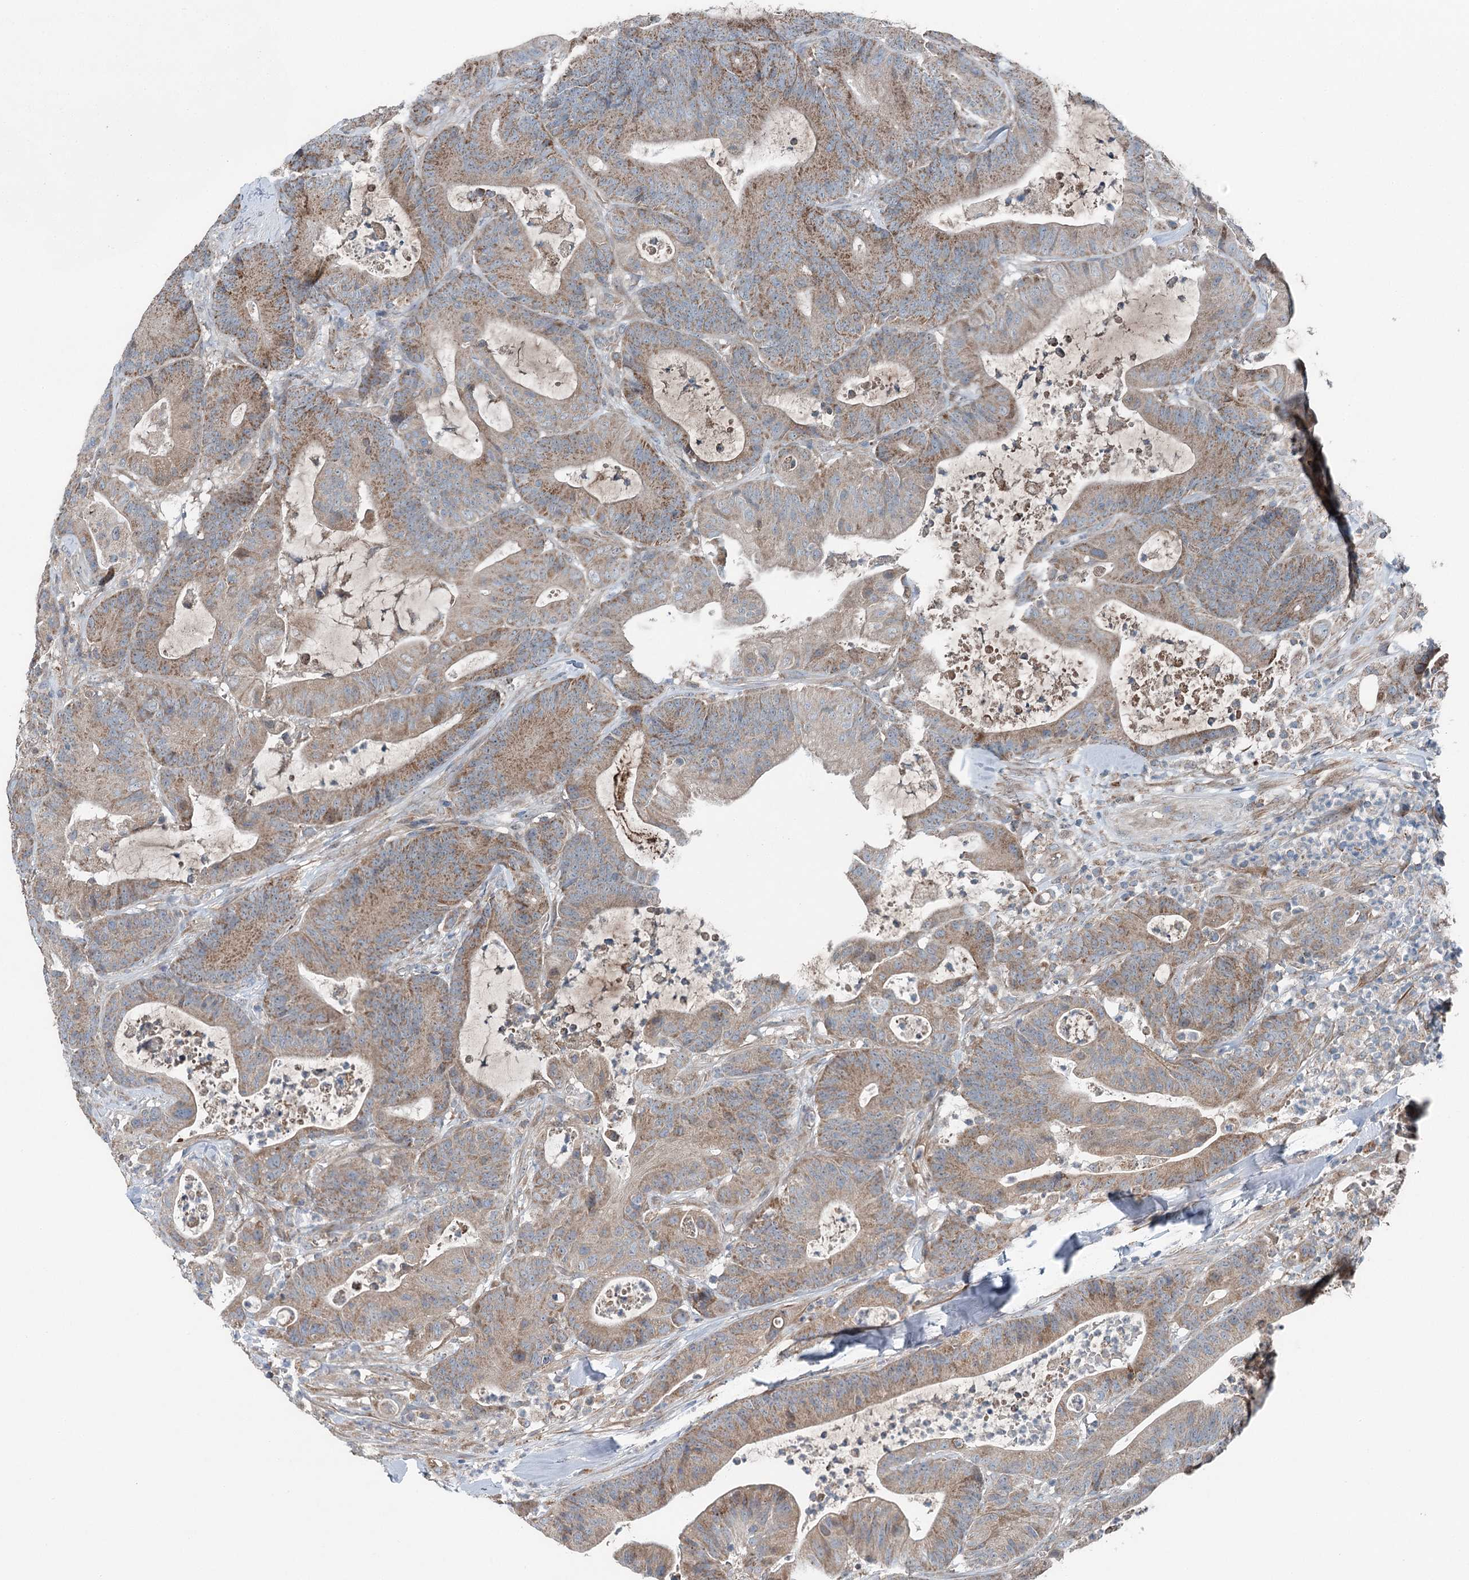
{"staining": {"intensity": "moderate", "quantity": ">75%", "location": "cytoplasmic/membranous"}, "tissue": "colorectal cancer", "cell_type": "Tumor cells", "image_type": "cancer", "snomed": [{"axis": "morphology", "description": "Adenocarcinoma, NOS"}, {"axis": "topography", "description": "Colon"}], "caption": "Immunohistochemistry histopathology image of human colorectal cancer (adenocarcinoma) stained for a protein (brown), which exhibits medium levels of moderate cytoplasmic/membranous expression in about >75% of tumor cells.", "gene": "CHCHD5", "patient": {"sex": "female", "age": 84}}